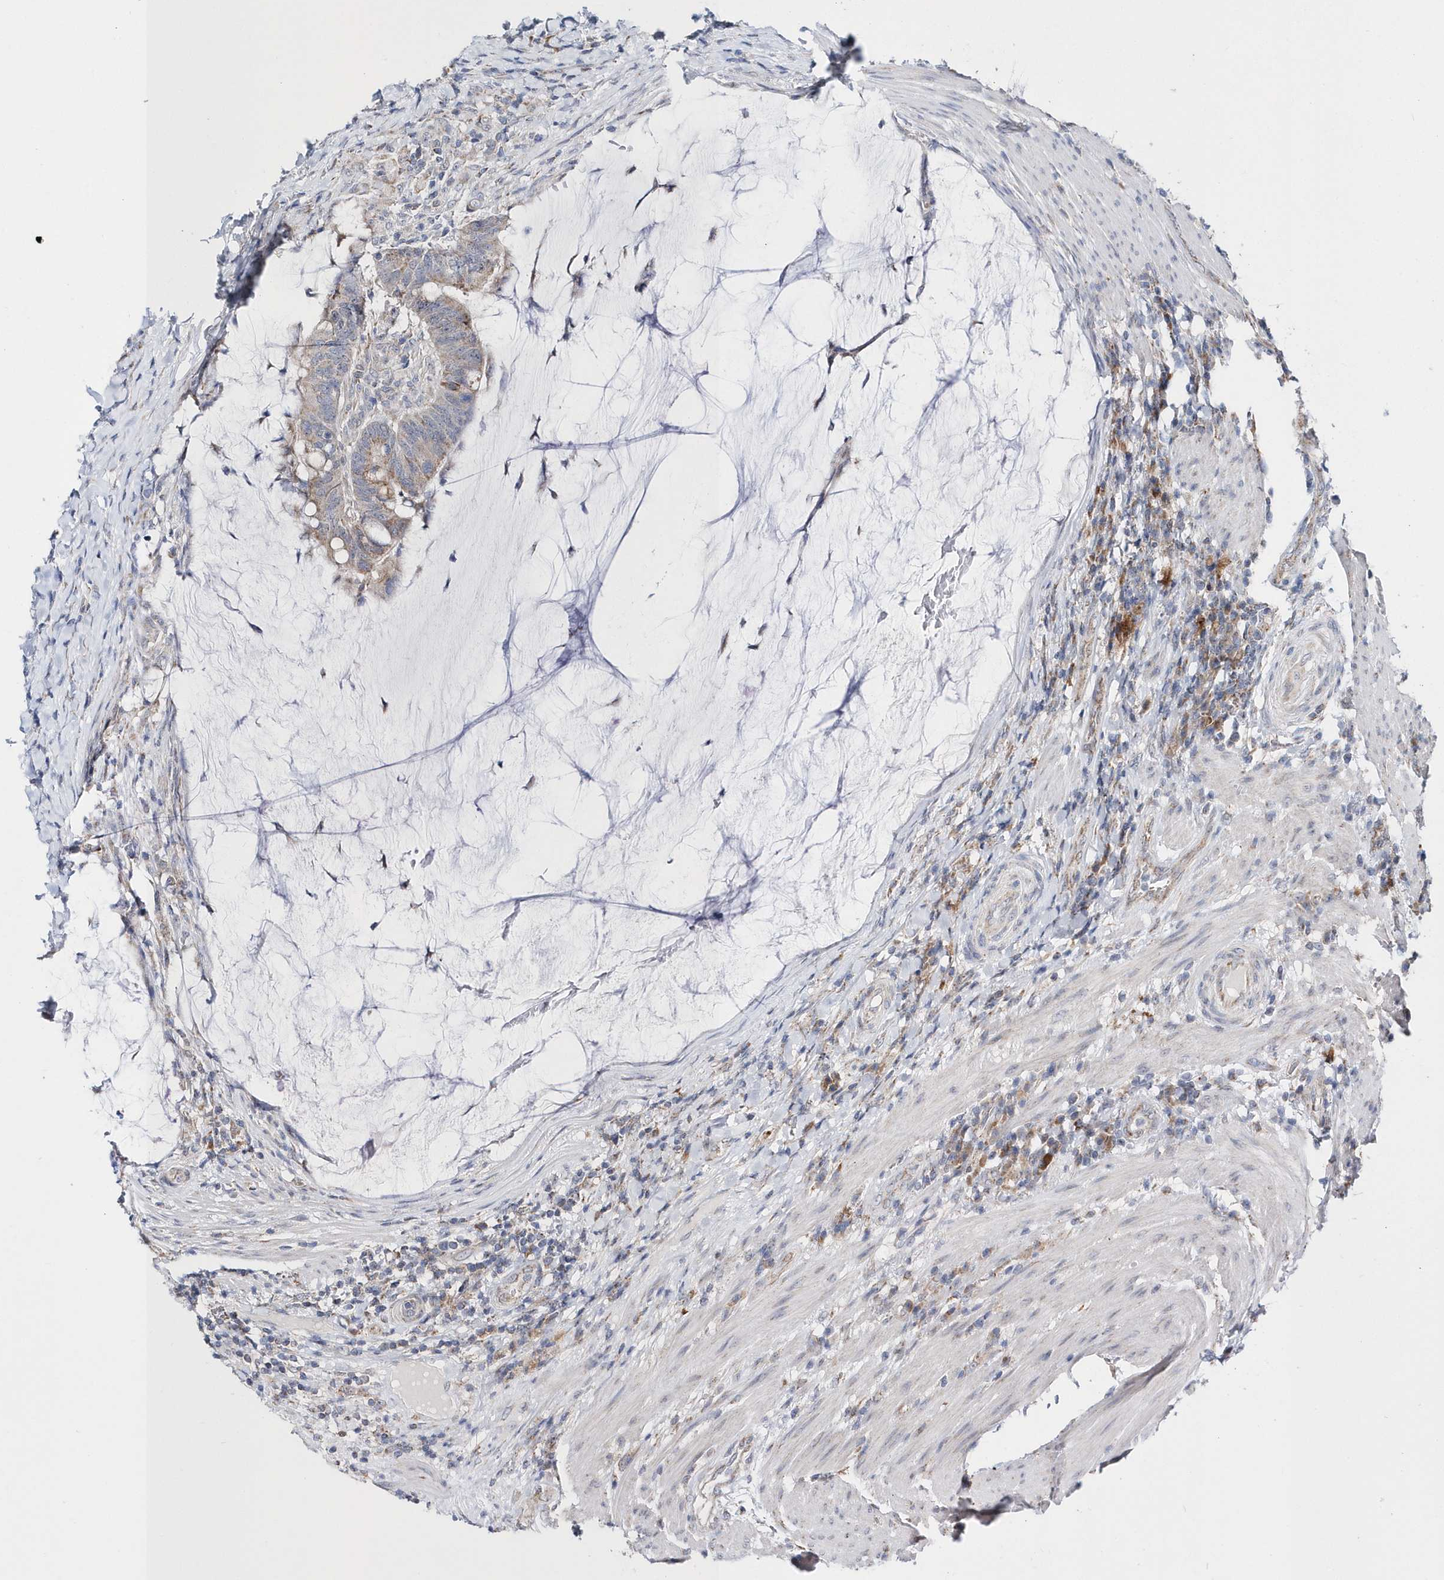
{"staining": {"intensity": "moderate", "quantity": "25%-75%", "location": "cytoplasmic/membranous"}, "tissue": "colorectal cancer", "cell_type": "Tumor cells", "image_type": "cancer", "snomed": [{"axis": "morphology", "description": "Adenocarcinoma, NOS"}, {"axis": "topography", "description": "Colon"}], "caption": "Human adenocarcinoma (colorectal) stained for a protein (brown) exhibits moderate cytoplasmic/membranous positive positivity in approximately 25%-75% of tumor cells.", "gene": "SPATA5", "patient": {"sex": "female", "age": 66}}